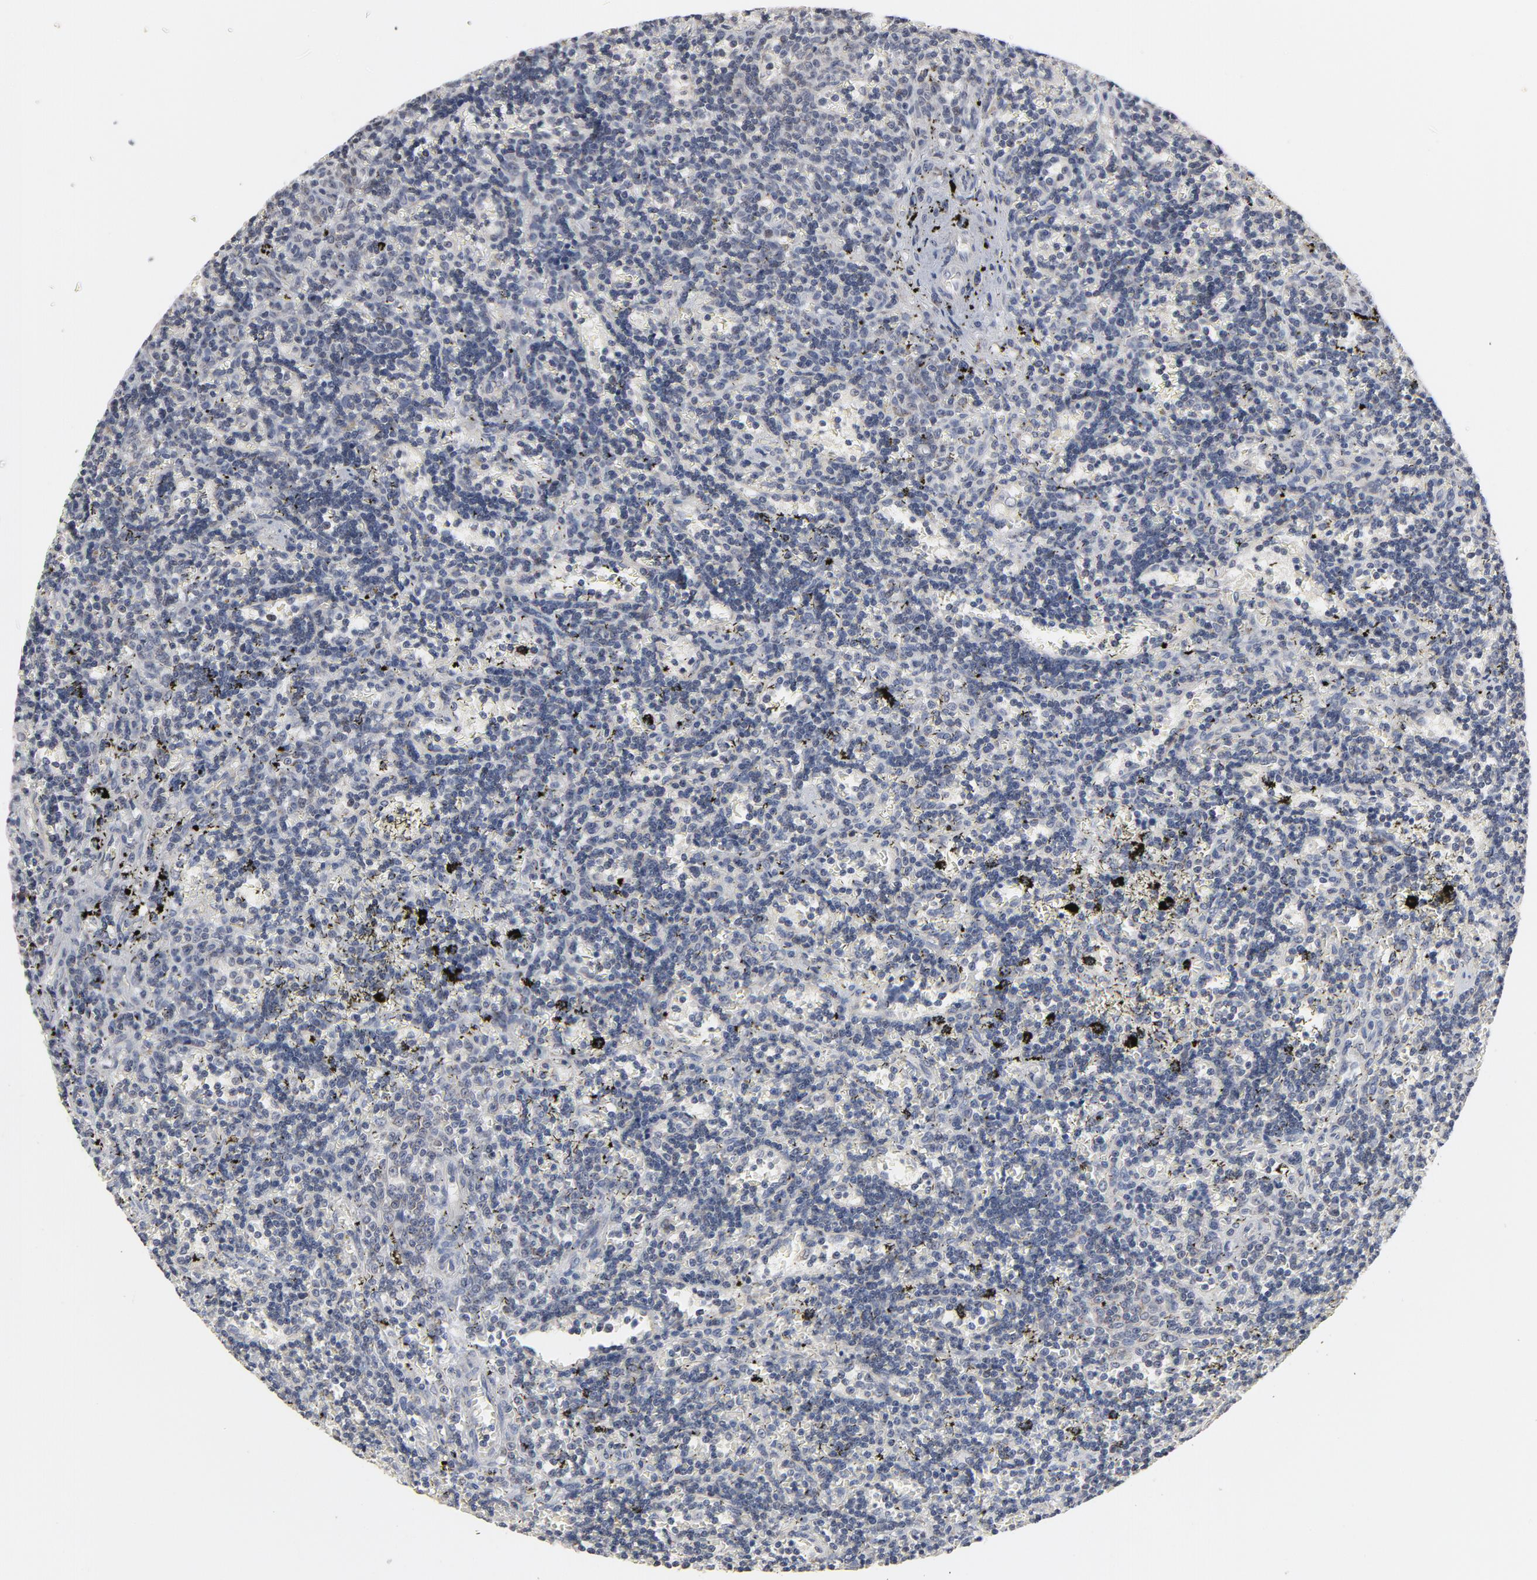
{"staining": {"intensity": "negative", "quantity": "none", "location": "none"}, "tissue": "lymphoma", "cell_type": "Tumor cells", "image_type": "cancer", "snomed": [{"axis": "morphology", "description": "Malignant lymphoma, non-Hodgkin's type, Low grade"}, {"axis": "topography", "description": "Spleen"}], "caption": "Immunohistochemistry histopathology image of human low-grade malignant lymphoma, non-Hodgkin's type stained for a protein (brown), which exhibits no staining in tumor cells.", "gene": "PPP1R1B", "patient": {"sex": "male", "age": 60}}